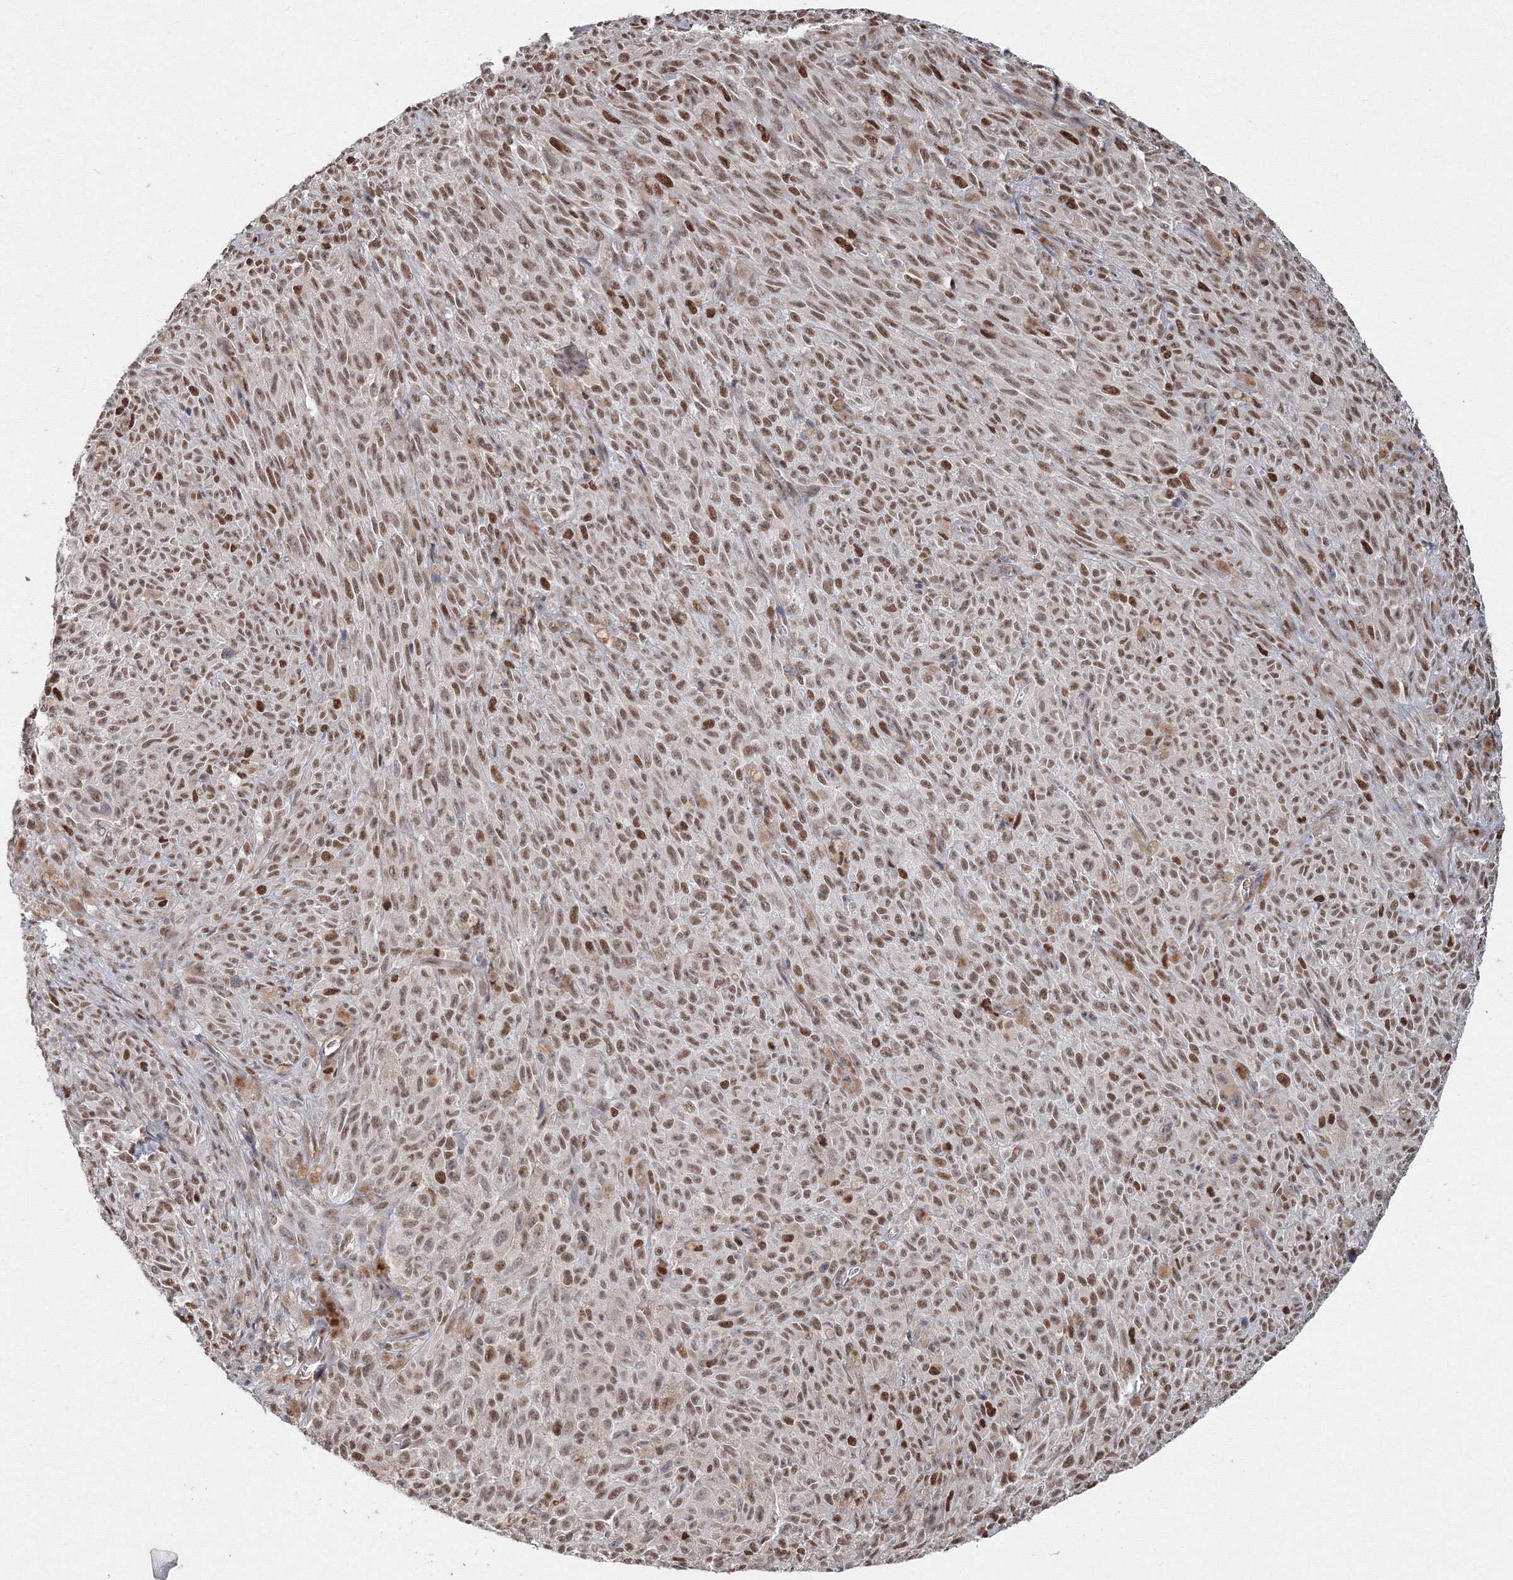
{"staining": {"intensity": "moderate", "quantity": ">75%", "location": "nuclear"}, "tissue": "melanoma", "cell_type": "Tumor cells", "image_type": "cancer", "snomed": [{"axis": "morphology", "description": "Malignant melanoma, NOS"}, {"axis": "topography", "description": "Skin"}], "caption": "Melanoma was stained to show a protein in brown. There is medium levels of moderate nuclear staining in approximately >75% of tumor cells. (Brightfield microscopy of DAB IHC at high magnification).", "gene": "IWS1", "patient": {"sex": "female", "age": 82}}